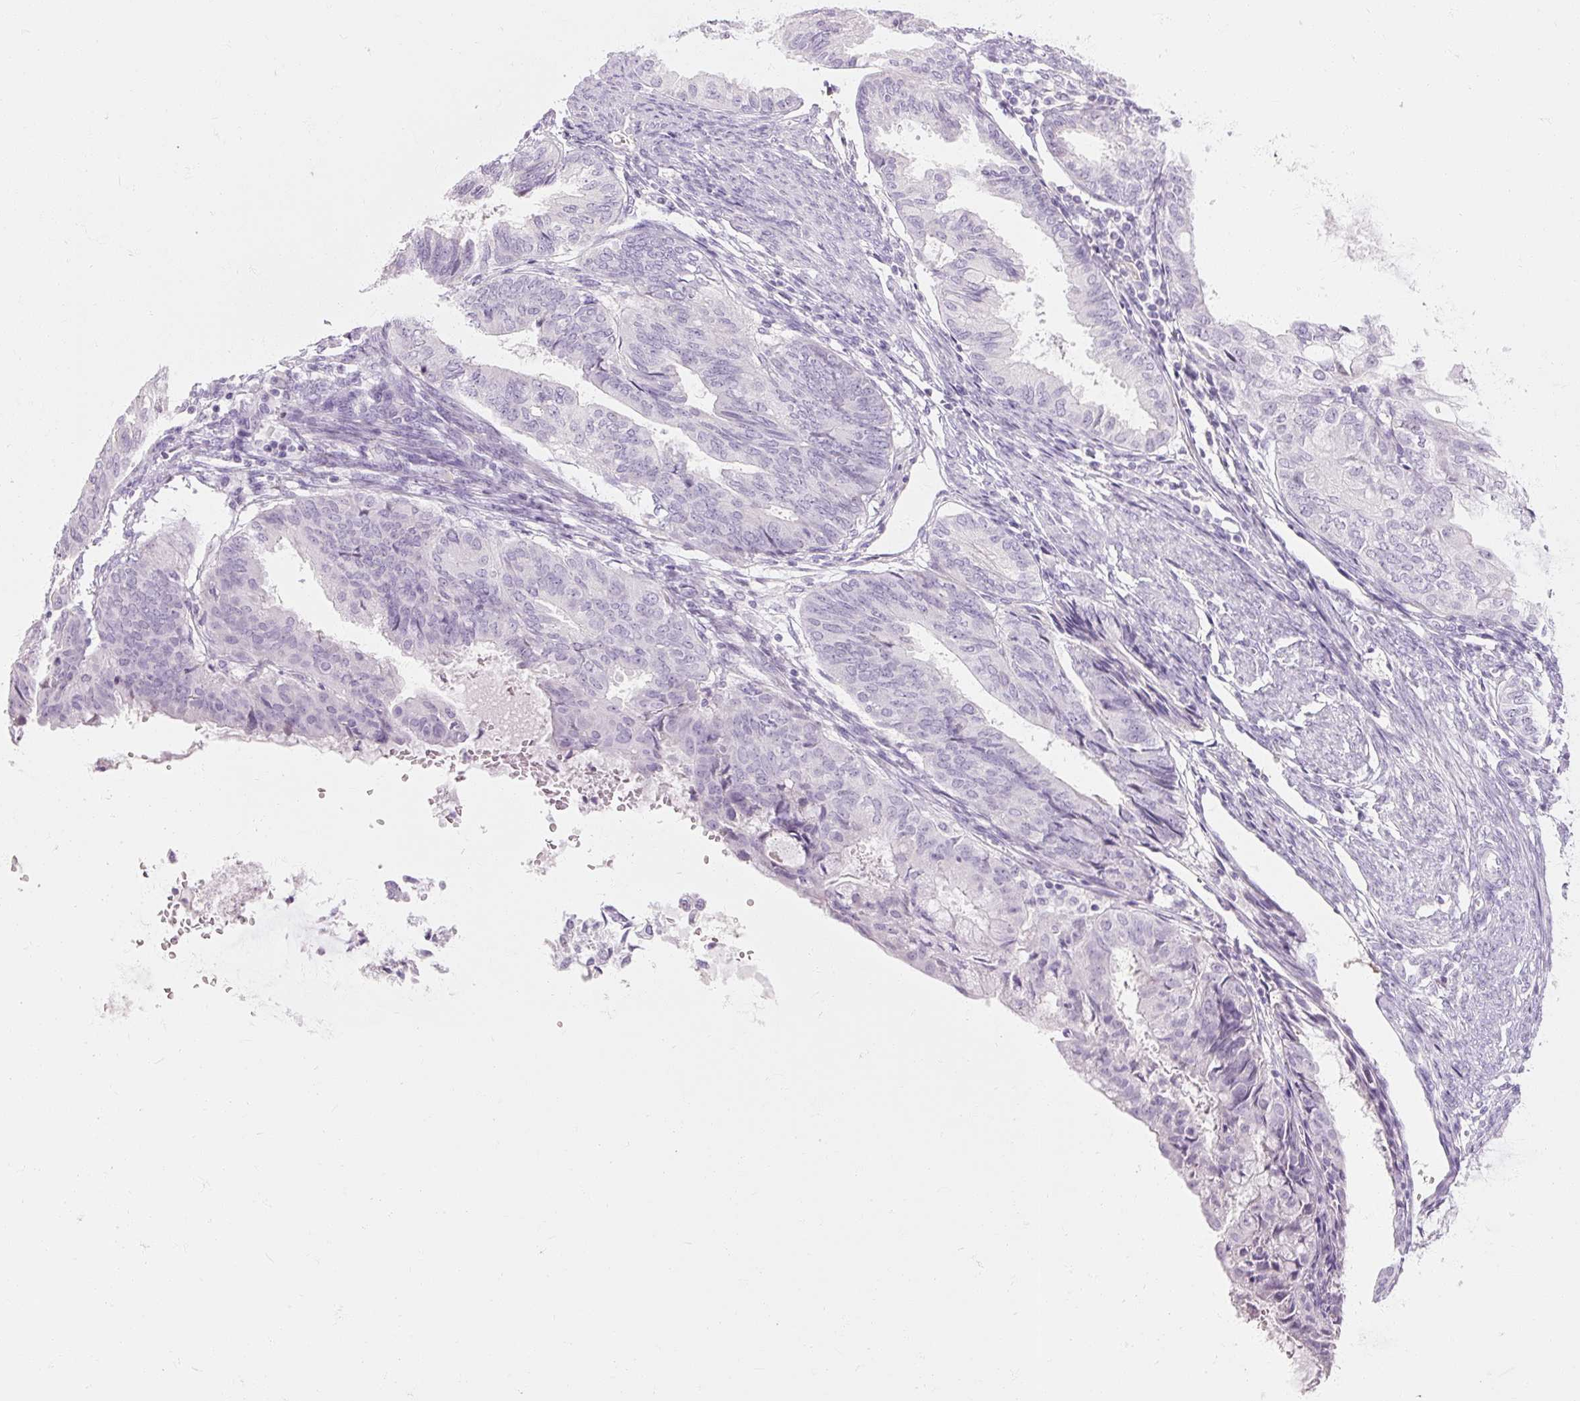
{"staining": {"intensity": "negative", "quantity": "none", "location": "none"}, "tissue": "endometrial cancer", "cell_type": "Tumor cells", "image_type": "cancer", "snomed": [{"axis": "morphology", "description": "Adenocarcinoma, NOS"}, {"axis": "topography", "description": "Endometrium"}], "caption": "Immunohistochemistry (IHC) histopathology image of neoplastic tissue: adenocarcinoma (endometrial) stained with DAB demonstrates no significant protein positivity in tumor cells.", "gene": "NFE2L3", "patient": {"sex": "female", "age": 86}}